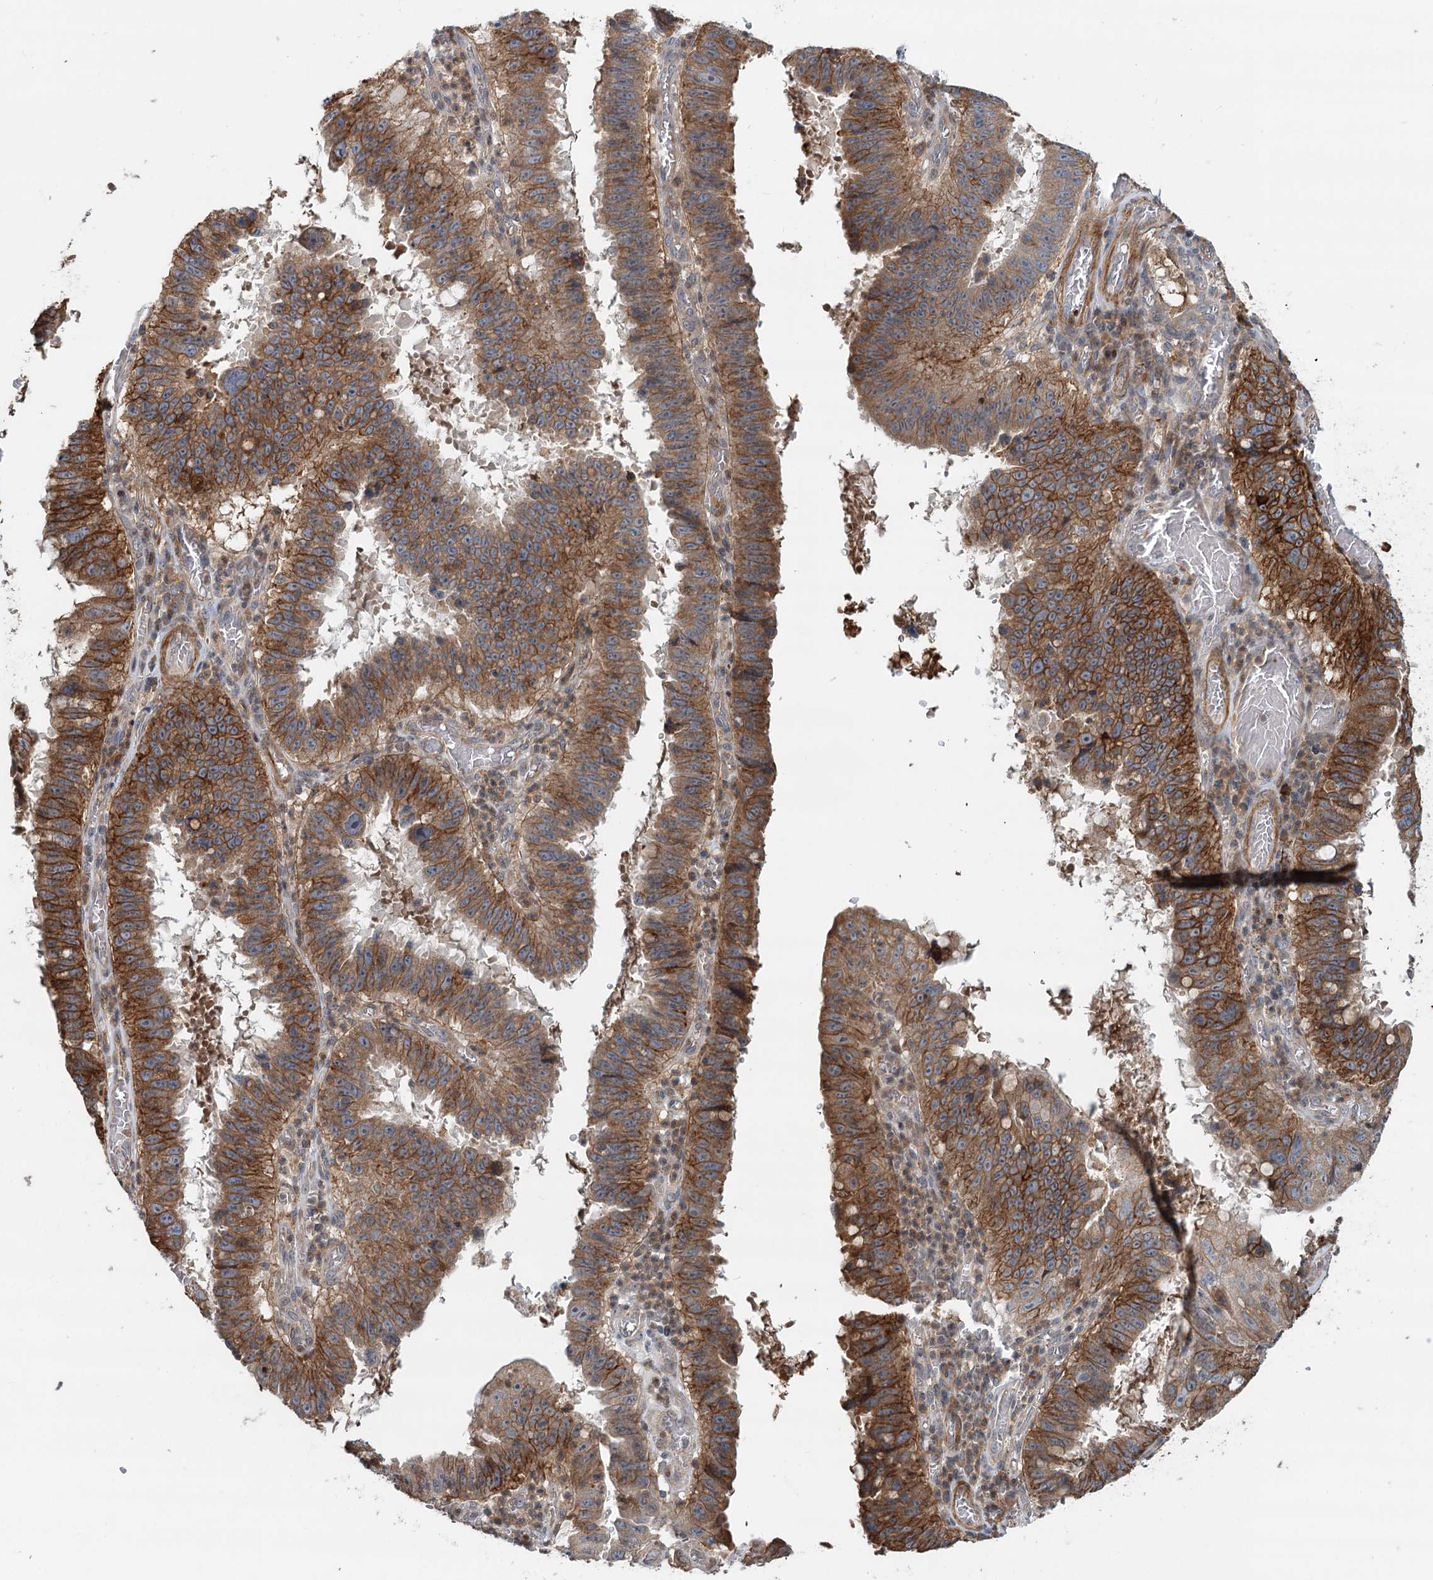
{"staining": {"intensity": "moderate", "quantity": ">75%", "location": "cytoplasmic/membranous"}, "tissue": "stomach cancer", "cell_type": "Tumor cells", "image_type": "cancer", "snomed": [{"axis": "morphology", "description": "Adenocarcinoma, NOS"}, {"axis": "topography", "description": "Stomach"}], "caption": "A high-resolution image shows immunohistochemistry (IHC) staining of stomach adenocarcinoma, which reveals moderate cytoplasmic/membranous expression in approximately >75% of tumor cells.", "gene": "RNF111", "patient": {"sex": "male", "age": 59}}